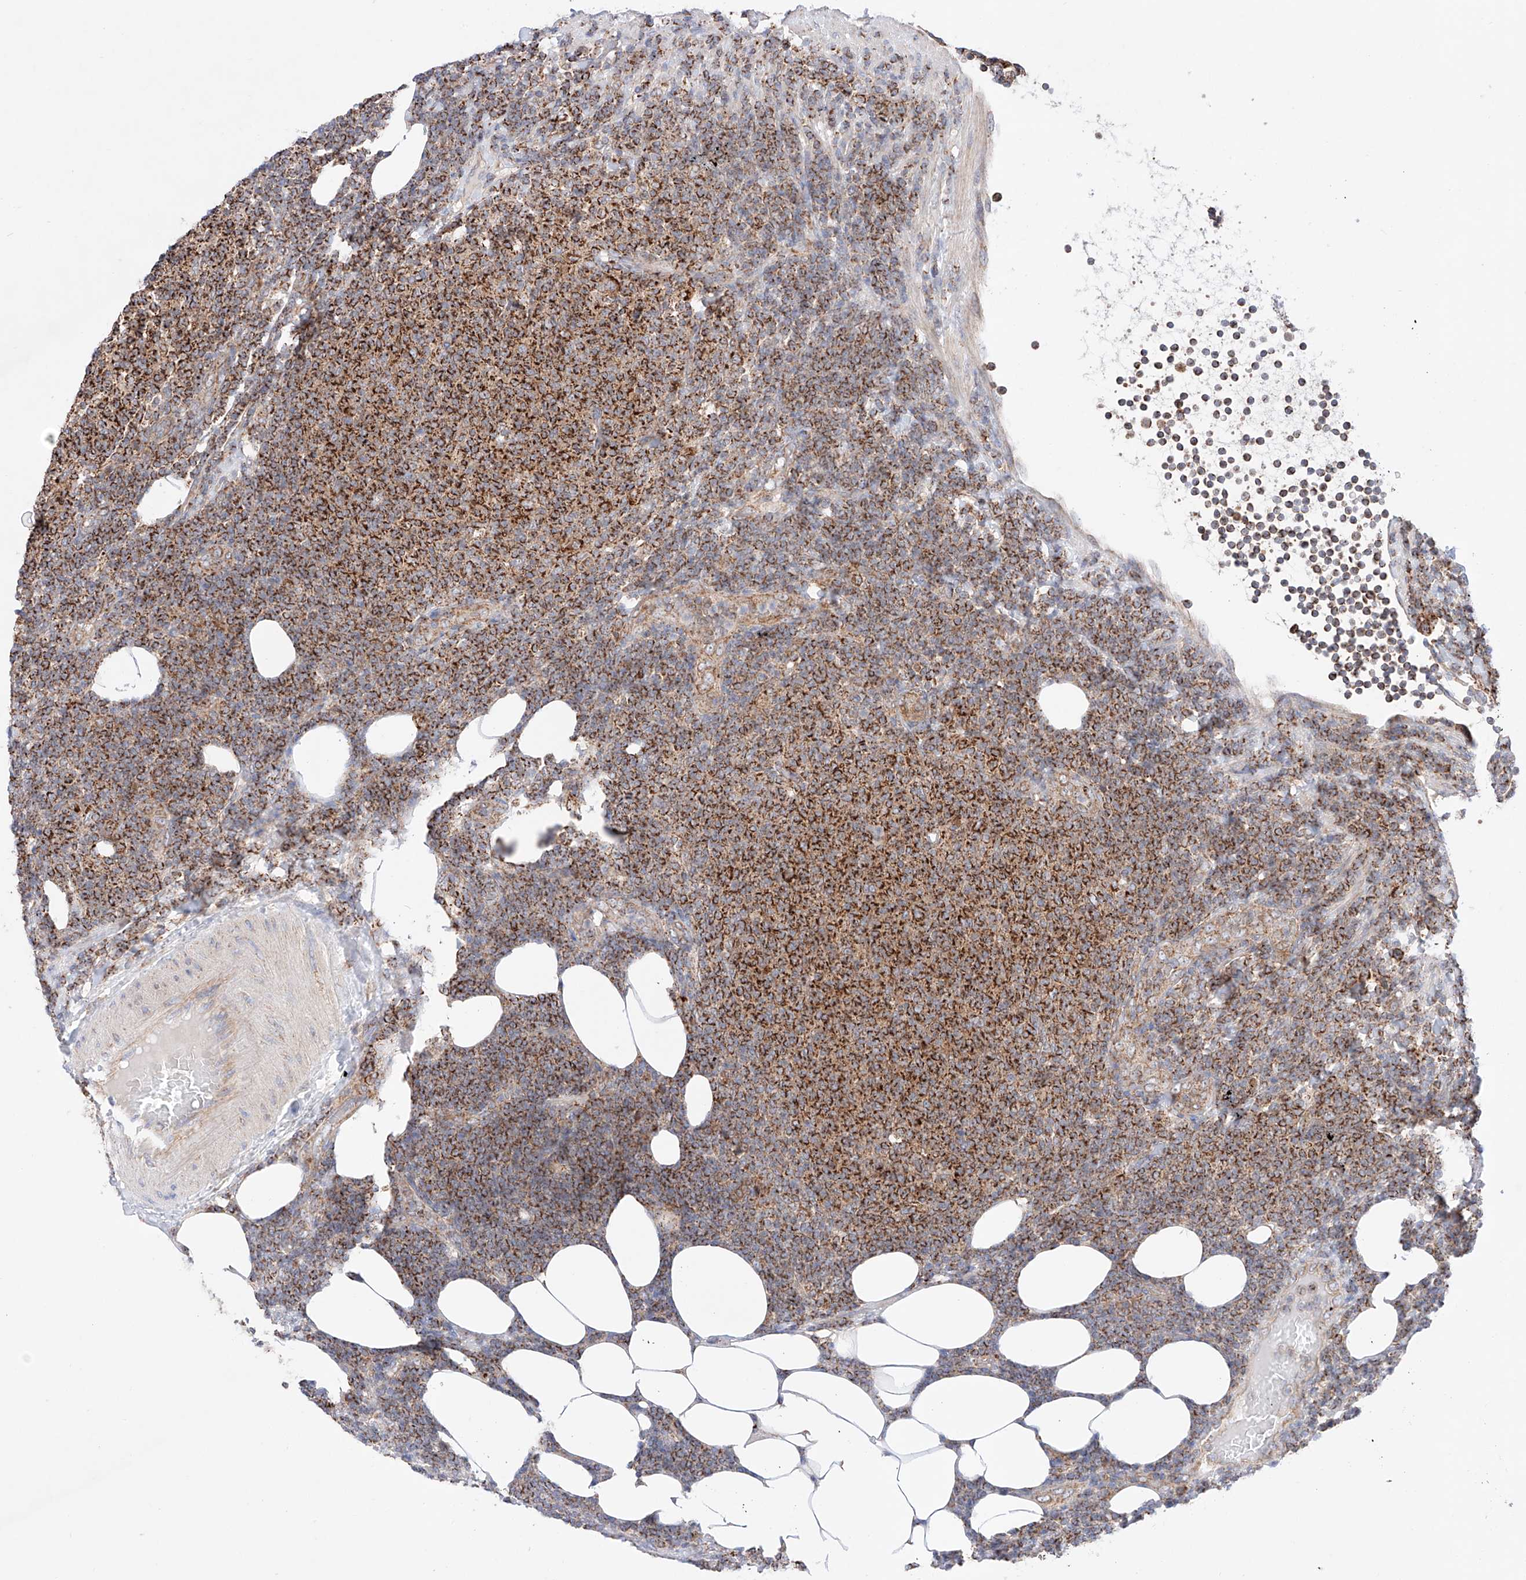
{"staining": {"intensity": "strong", "quantity": ">75%", "location": "cytoplasmic/membranous"}, "tissue": "lymphoma", "cell_type": "Tumor cells", "image_type": "cancer", "snomed": [{"axis": "morphology", "description": "Malignant lymphoma, non-Hodgkin's type, Low grade"}, {"axis": "topography", "description": "Lymph node"}], "caption": "An IHC histopathology image of tumor tissue is shown. Protein staining in brown highlights strong cytoplasmic/membranous positivity in low-grade malignant lymphoma, non-Hodgkin's type within tumor cells. The staining was performed using DAB to visualize the protein expression in brown, while the nuclei were stained in blue with hematoxylin (Magnification: 20x).", "gene": "KTI12", "patient": {"sex": "male", "age": 66}}